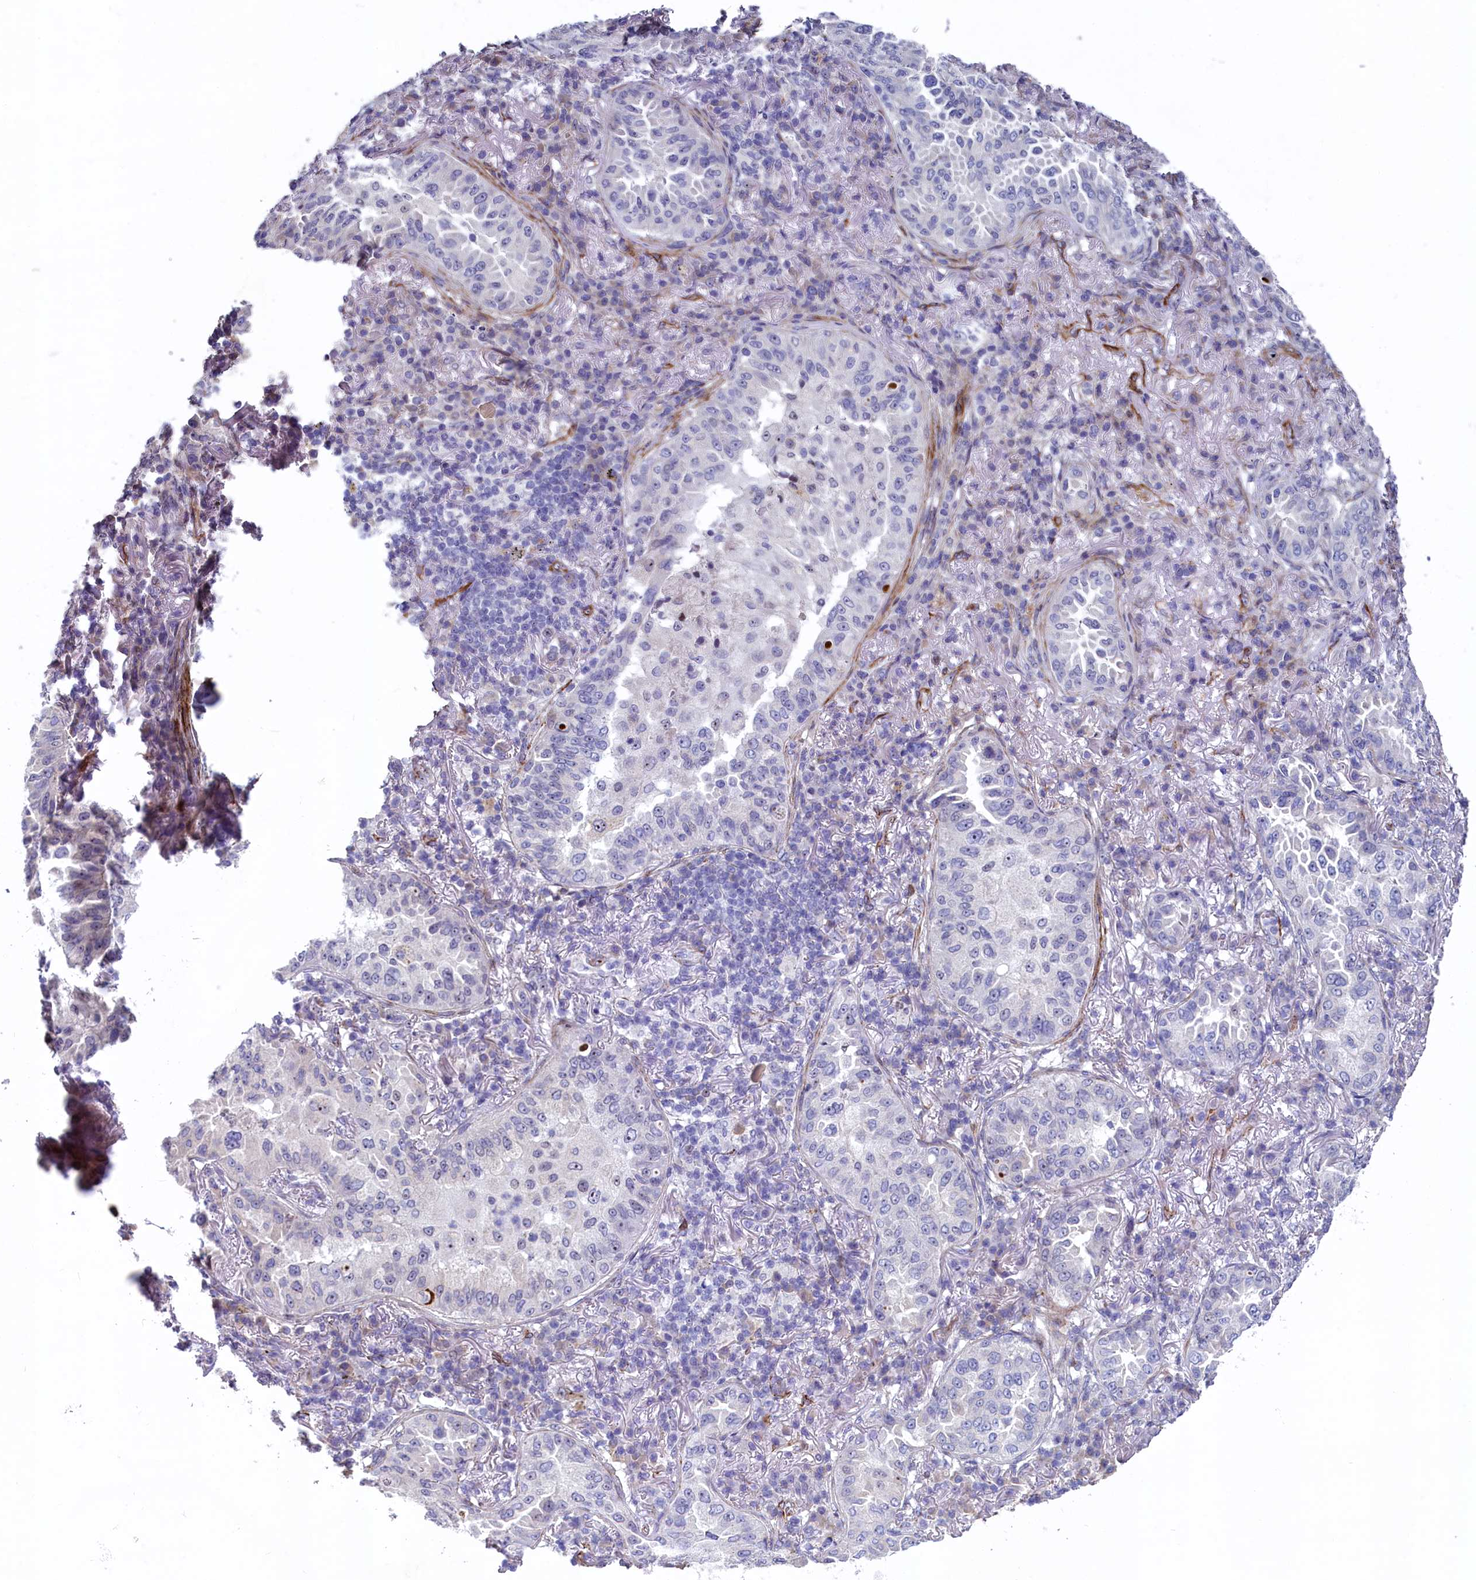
{"staining": {"intensity": "negative", "quantity": "none", "location": "none"}, "tissue": "lung cancer", "cell_type": "Tumor cells", "image_type": "cancer", "snomed": [{"axis": "morphology", "description": "Adenocarcinoma, NOS"}, {"axis": "topography", "description": "Lung"}], "caption": "Immunohistochemical staining of adenocarcinoma (lung) shows no significant staining in tumor cells.", "gene": "ASXL3", "patient": {"sex": "female", "age": 69}}